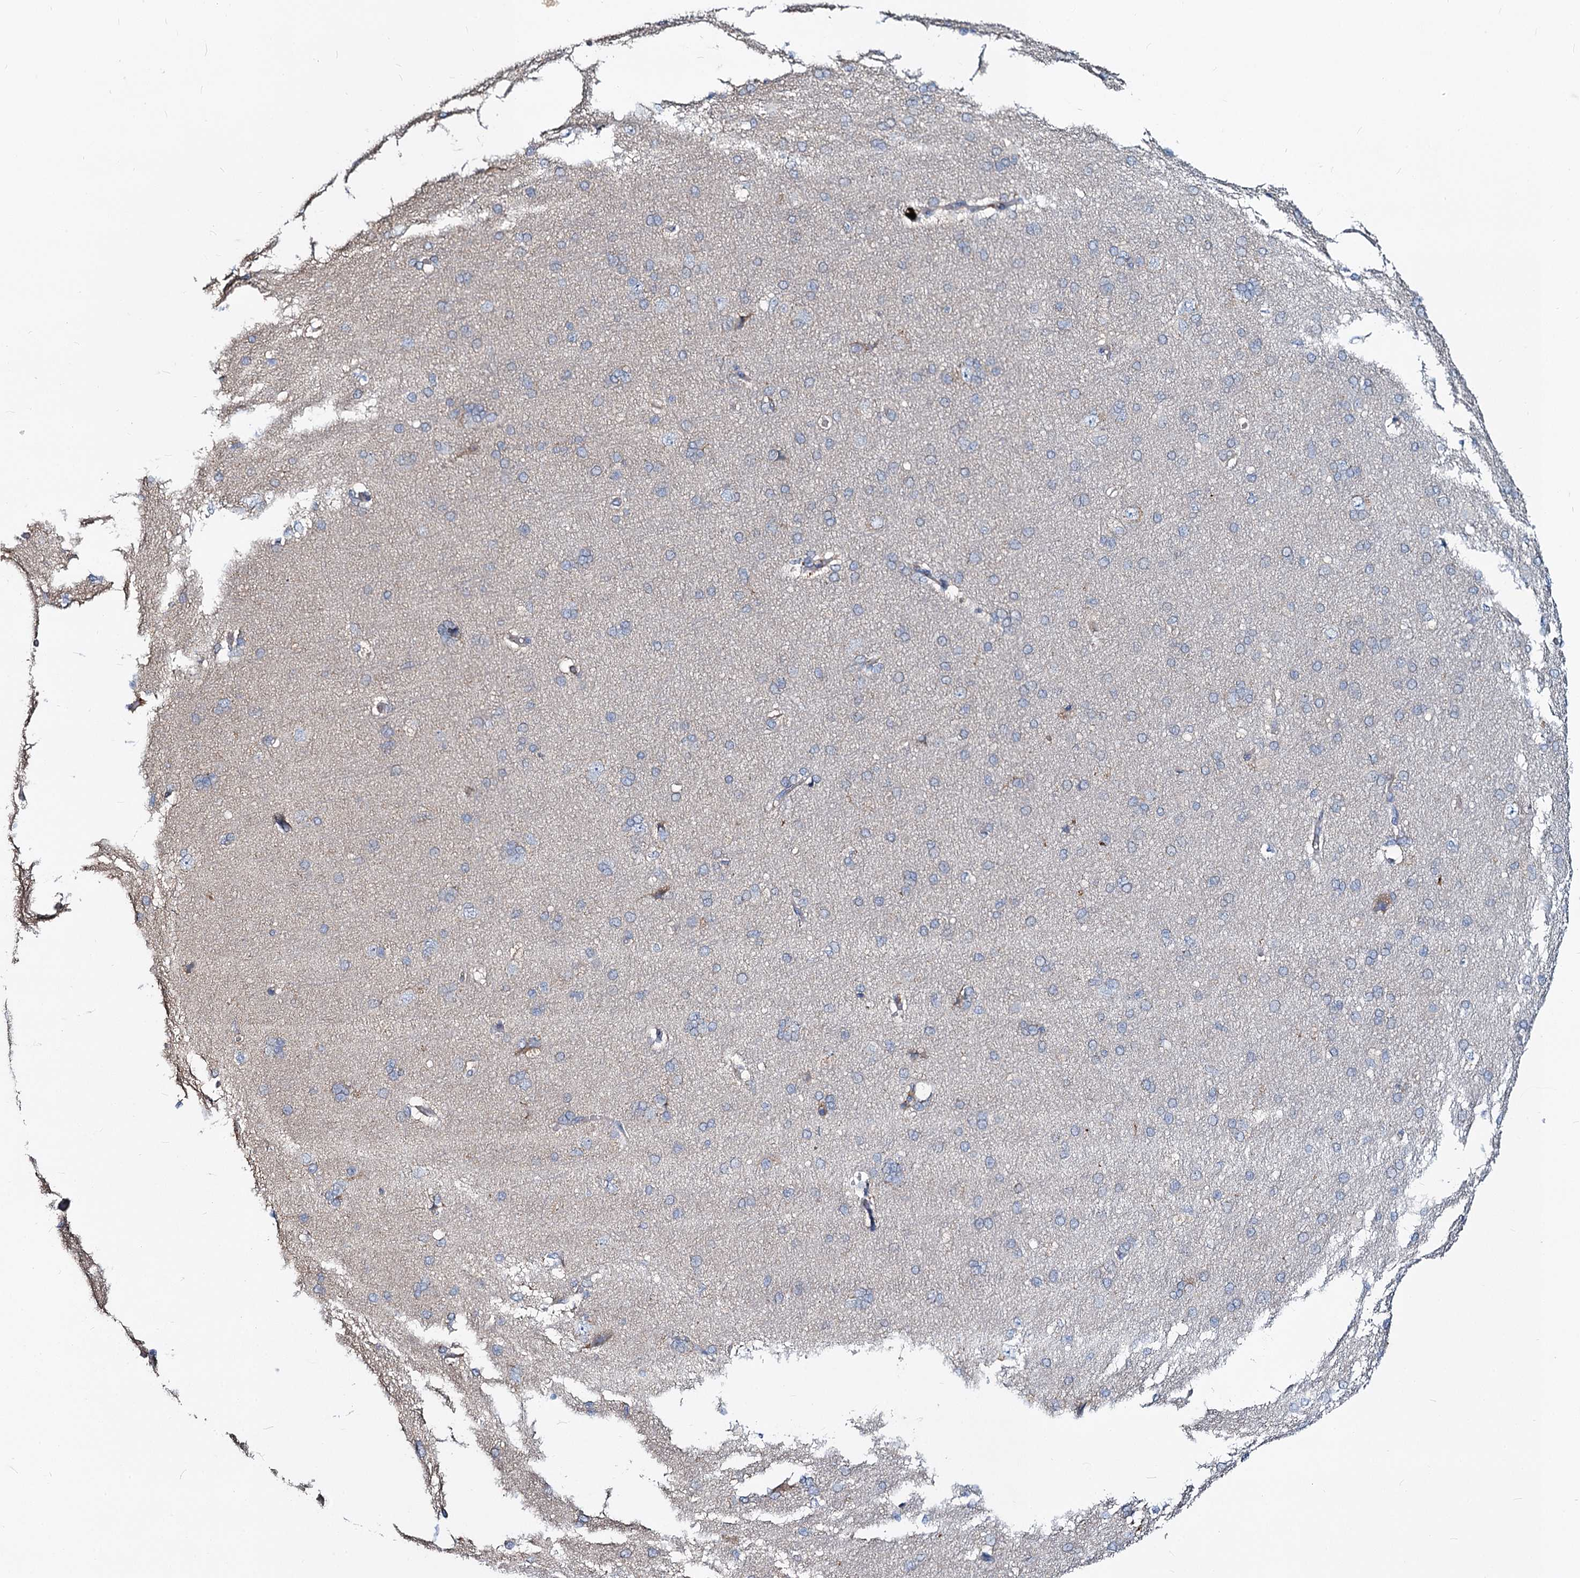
{"staining": {"intensity": "negative", "quantity": "none", "location": "none"}, "tissue": "cerebral cortex", "cell_type": "Endothelial cells", "image_type": "normal", "snomed": [{"axis": "morphology", "description": "Normal tissue, NOS"}, {"axis": "topography", "description": "Cerebral cortex"}], "caption": "The immunohistochemistry micrograph has no significant expression in endothelial cells of cerebral cortex.", "gene": "DCUN1D2", "patient": {"sex": "male", "age": 62}}